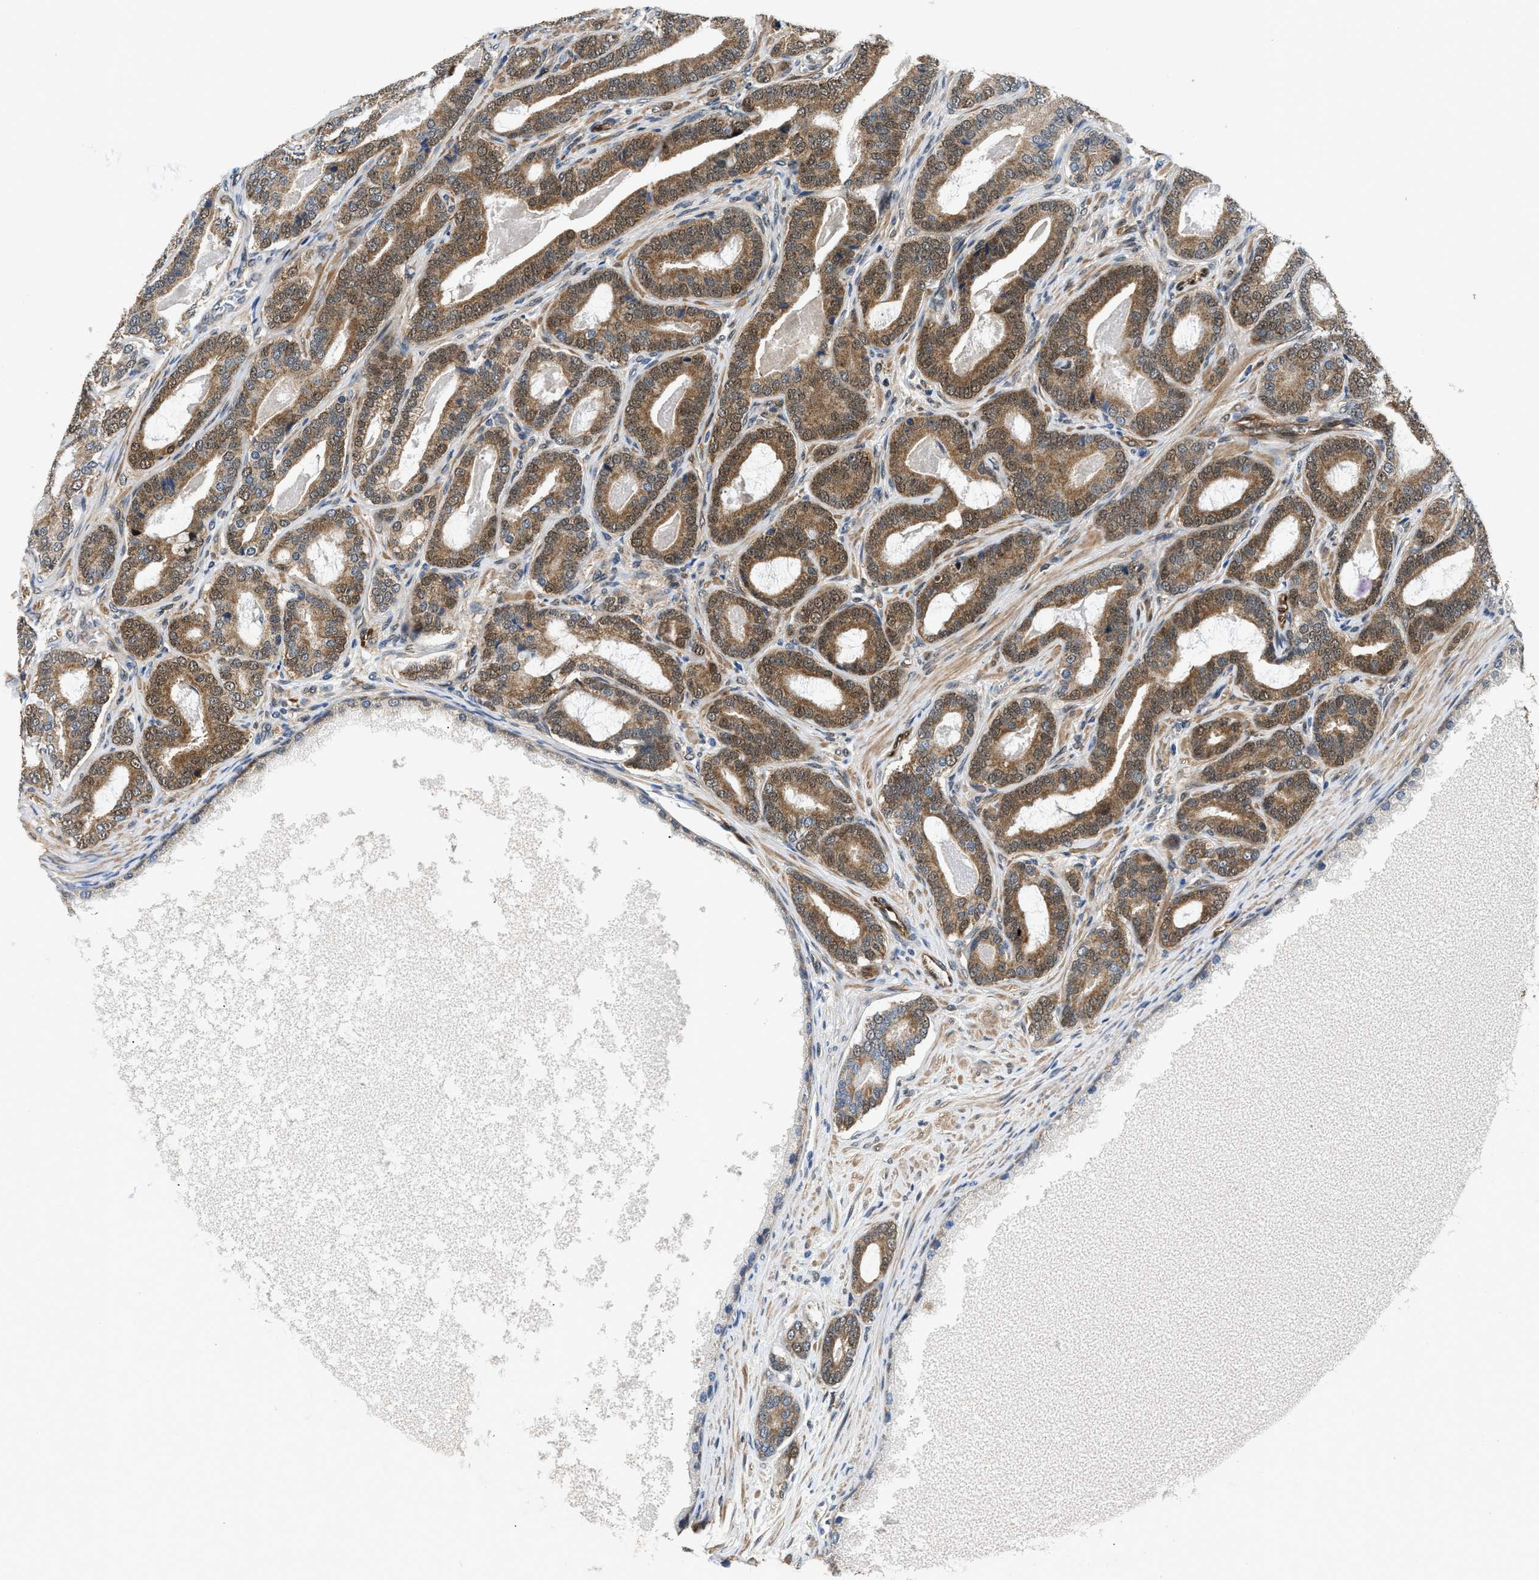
{"staining": {"intensity": "moderate", "quantity": ">75%", "location": "cytoplasmic/membranous"}, "tissue": "prostate cancer", "cell_type": "Tumor cells", "image_type": "cancer", "snomed": [{"axis": "morphology", "description": "Adenocarcinoma, High grade"}, {"axis": "topography", "description": "Prostate"}], "caption": "Immunohistochemistry (IHC) (DAB (3,3'-diaminobenzidine)) staining of human prostate adenocarcinoma (high-grade) shows moderate cytoplasmic/membranous protein staining in approximately >75% of tumor cells.", "gene": "PPA1", "patient": {"sex": "male", "age": 60}}